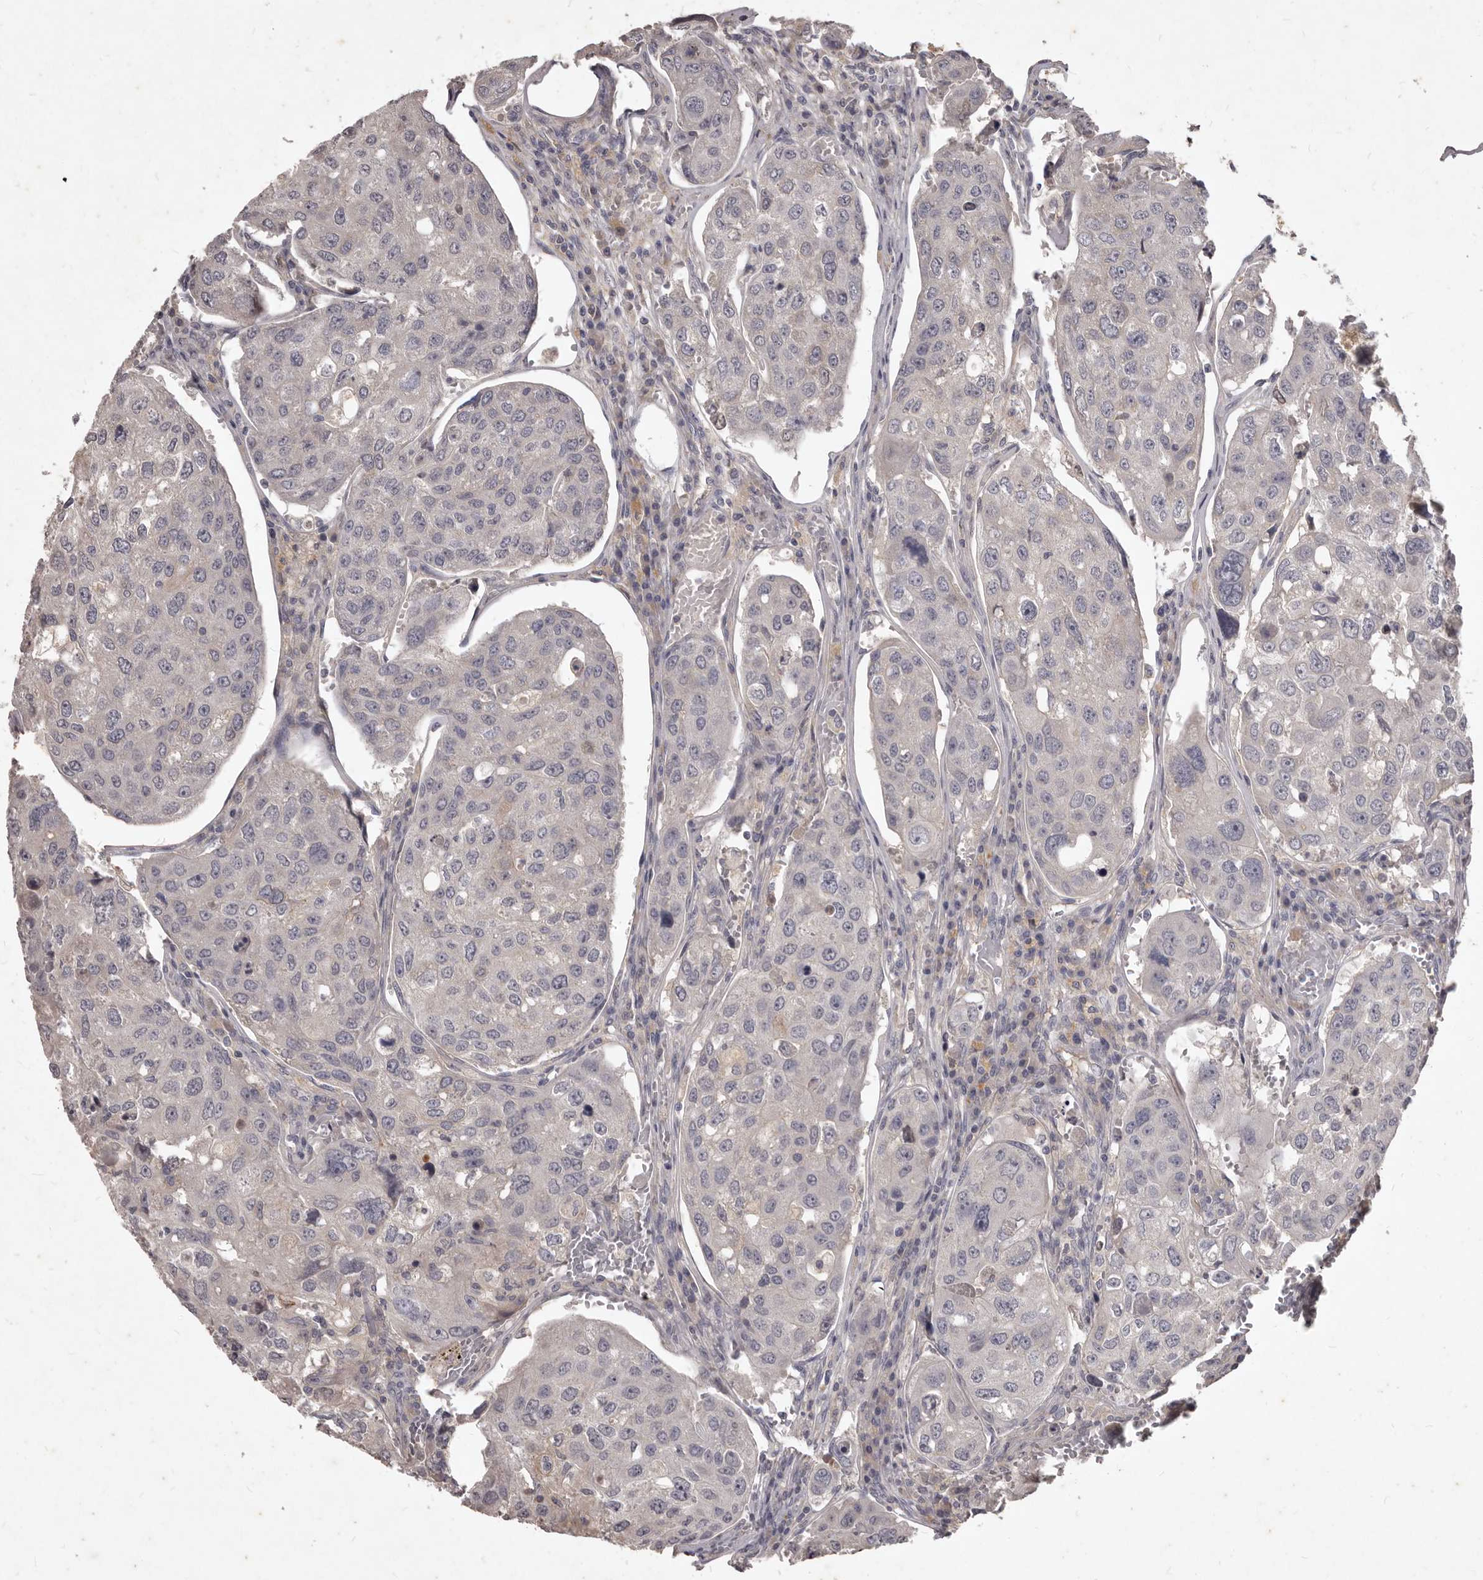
{"staining": {"intensity": "negative", "quantity": "none", "location": "none"}, "tissue": "urothelial cancer", "cell_type": "Tumor cells", "image_type": "cancer", "snomed": [{"axis": "morphology", "description": "Urothelial carcinoma, High grade"}, {"axis": "topography", "description": "Lymph node"}, {"axis": "topography", "description": "Urinary bladder"}], "caption": "Tumor cells are negative for brown protein staining in urothelial carcinoma (high-grade).", "gene": "GPRC5C", "patient": {"sex": "male", "age": 51}}